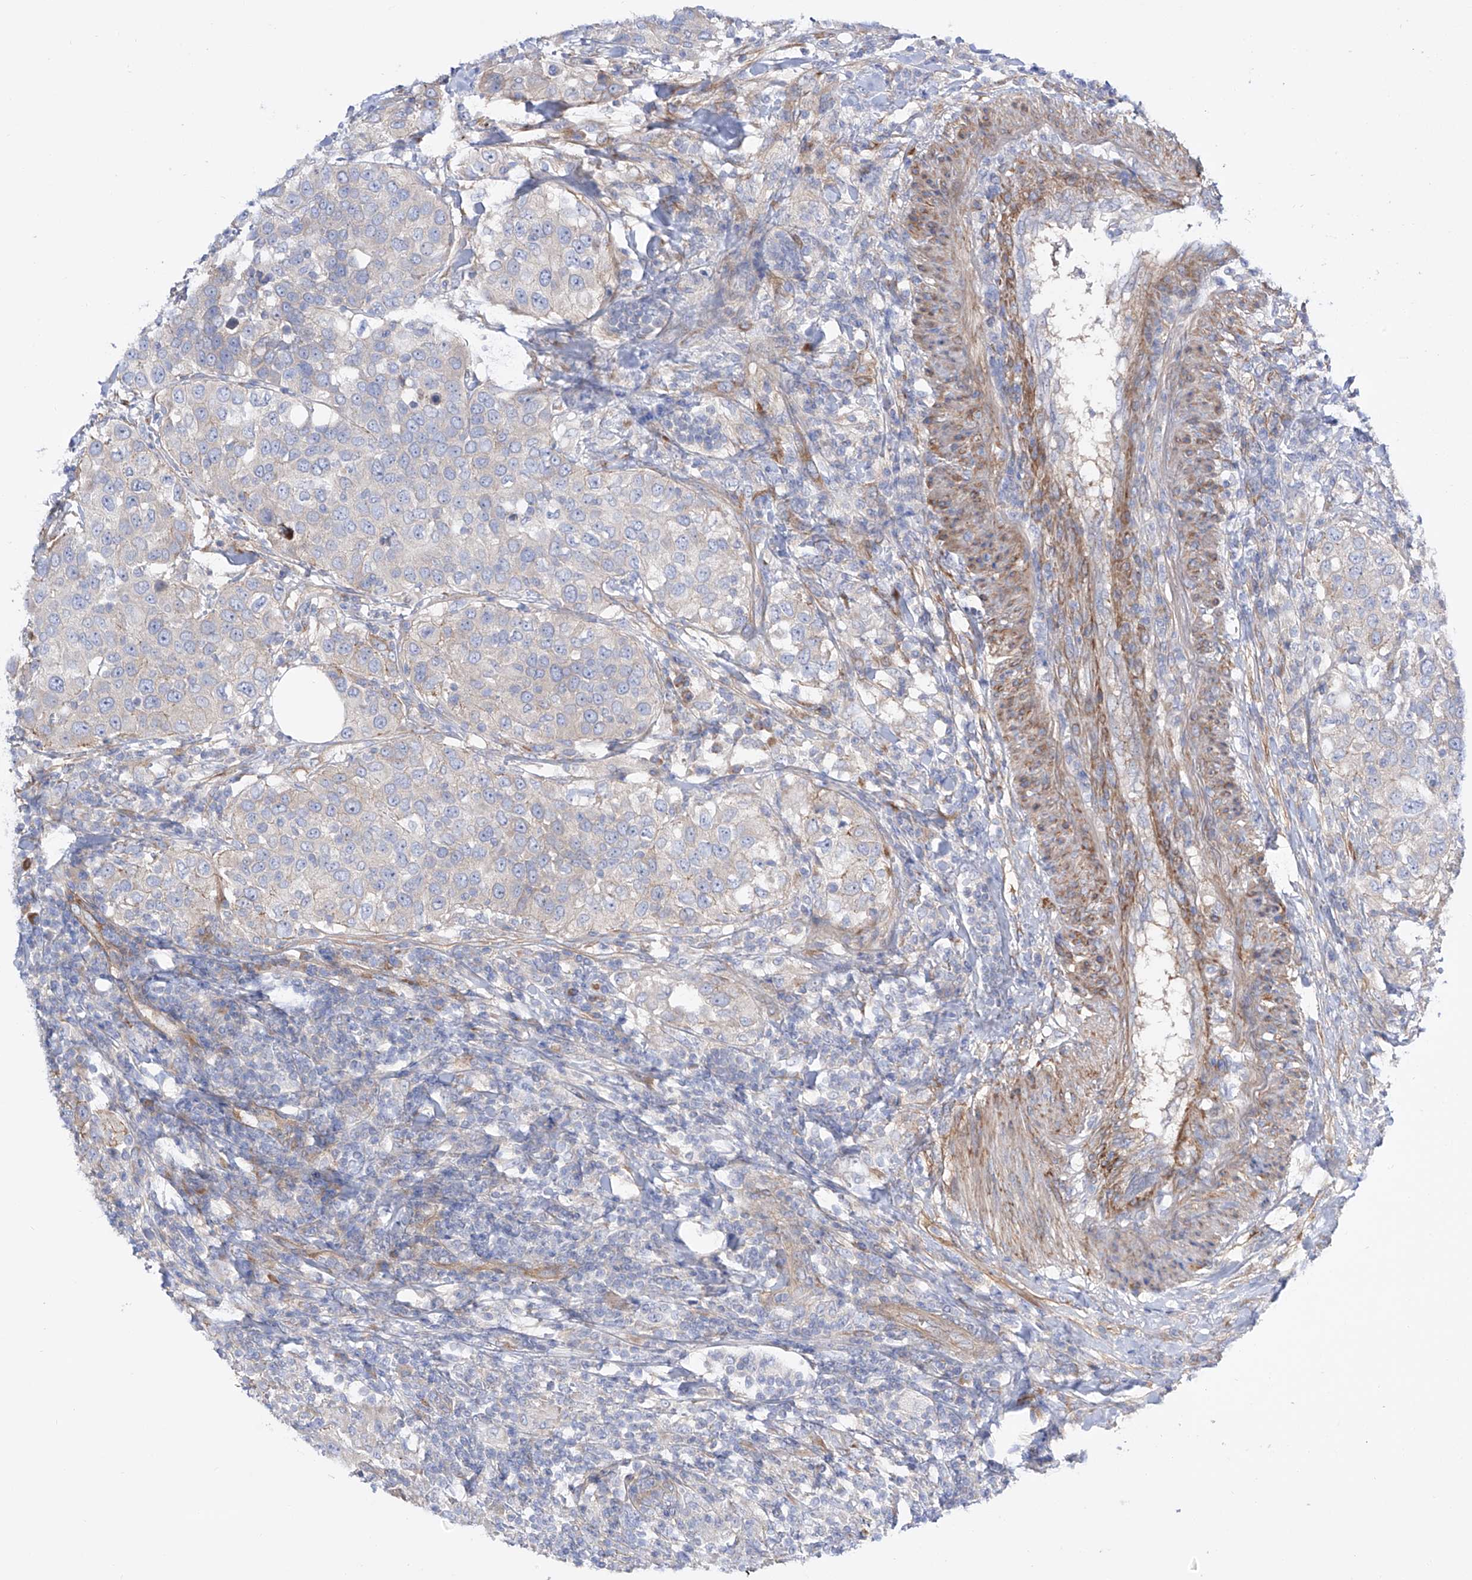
{"staining": {"intensity": "negative", "quantity": "none", "location": "none"}, "tissue": "urothelial cancer", "cell_type": "Tumor cells", "image_type": "cancer", "snomed": [{"axis": "morphology", "description": "Urothelial carcinoma, High grade"}, {"axis": "topography", "description": "Urinary bladder"}], "caption": "Immunohistochemistry (IHC) histopathology image of urothelial cancer stained for a protein (brown), which demonstrates no expression in tumor cells.", "gene": "LCA5", "patient": {"sex": "female", "age": 80}}